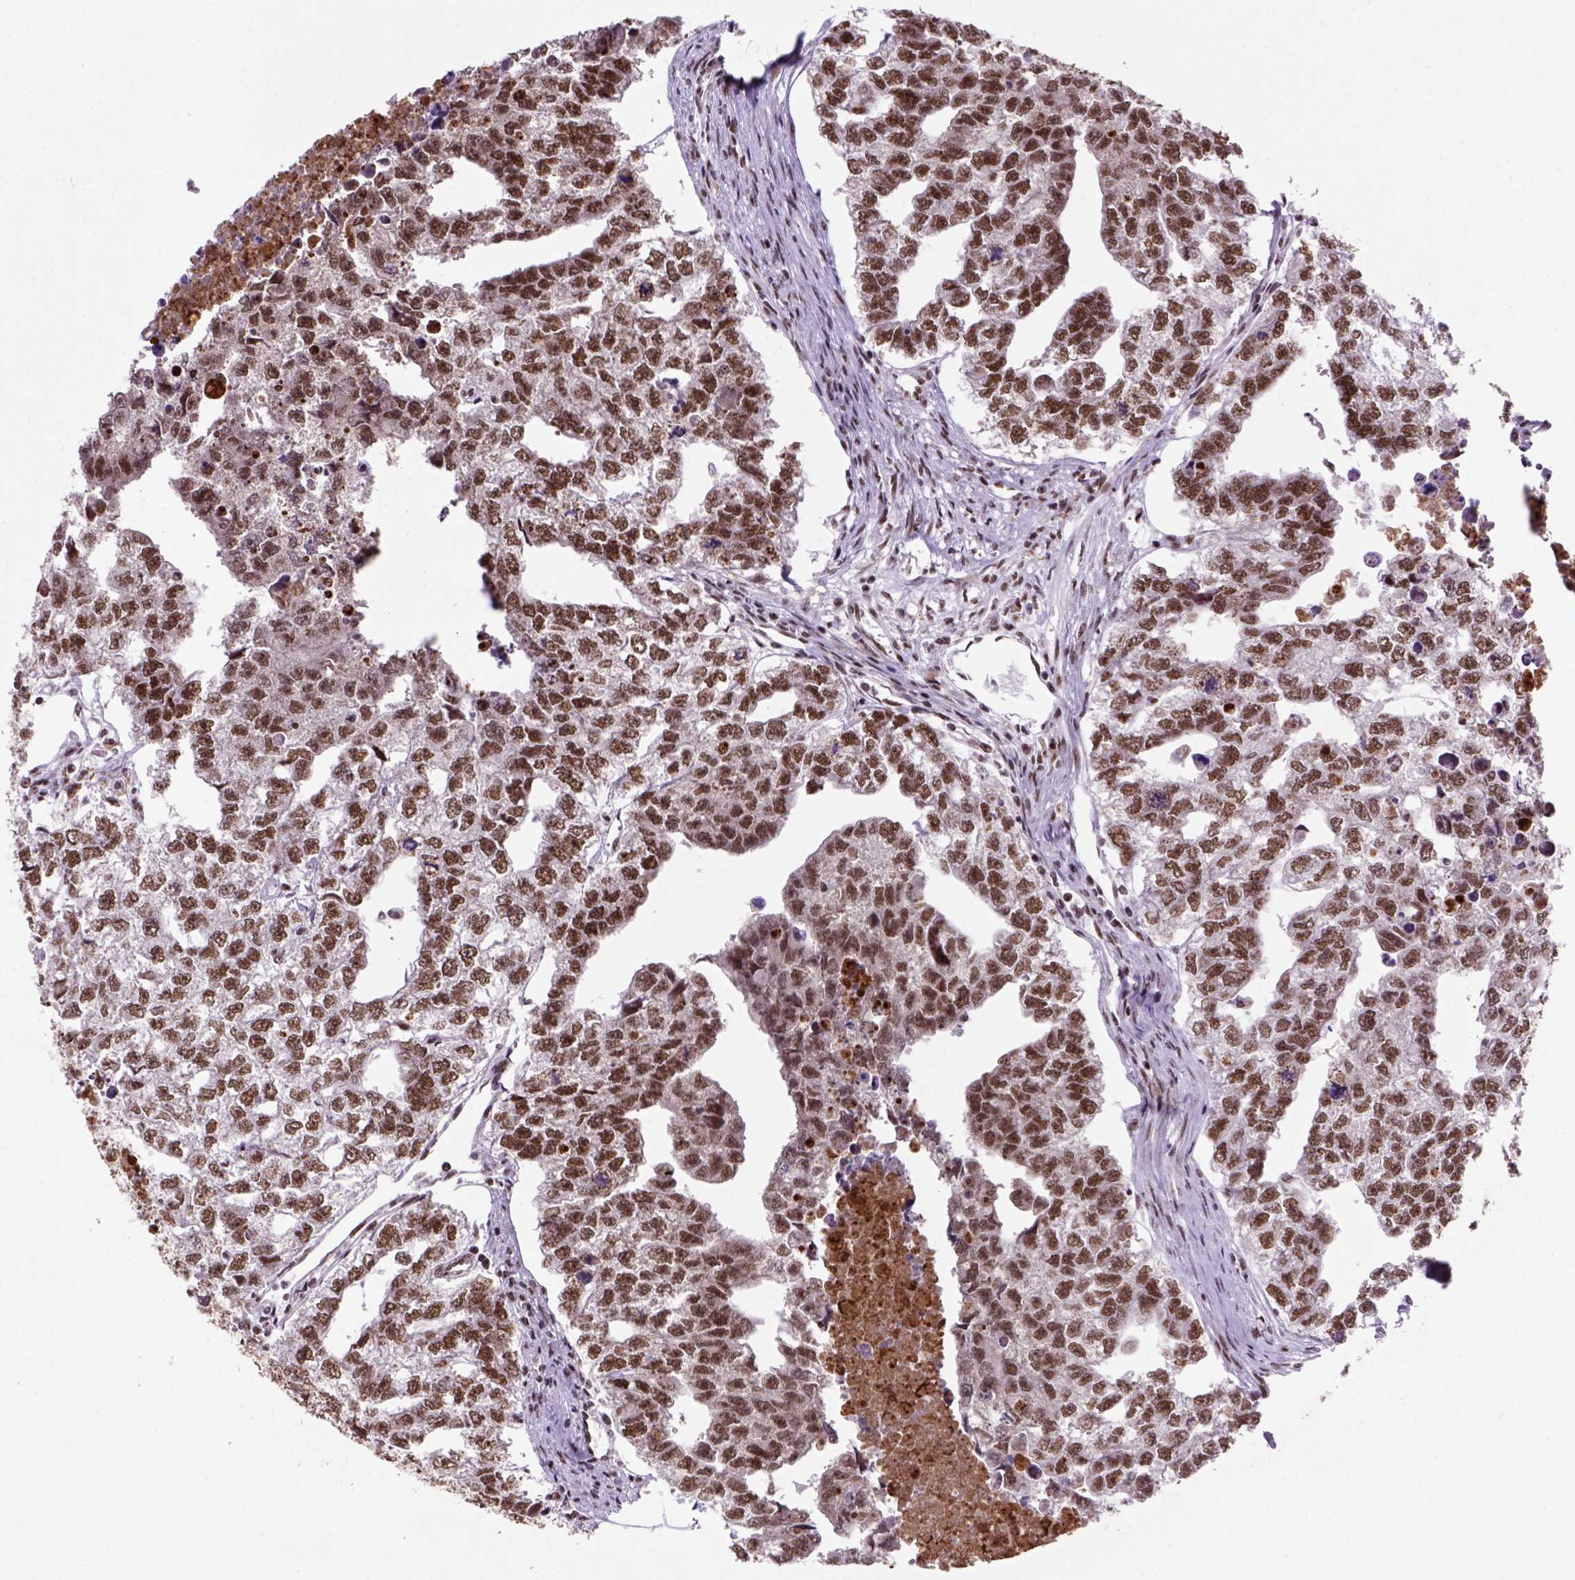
{"staining": {"intensity": "moderate", "quantity": ">75%", "location": "nuclear"}, "tissue": "testis cancer", "cell_type": "Tumor cells", "image_type": "cancer", "snomed": [{"axis": "morphology", "description": "Carcinoma, Embryonal, NOS"}, {"axis": "morphology", "description": "Teratoma, malignant, NOS"}, {"axis": "topography", "description": "Testis"}], "caption": "Malignant teratoma (testis) stained with IHC demonstrates moderate nuclear positivity in about >75% of tumor cells.", "gene": "NSMCE2", "patient": {"sex": "male", "age": 44}}